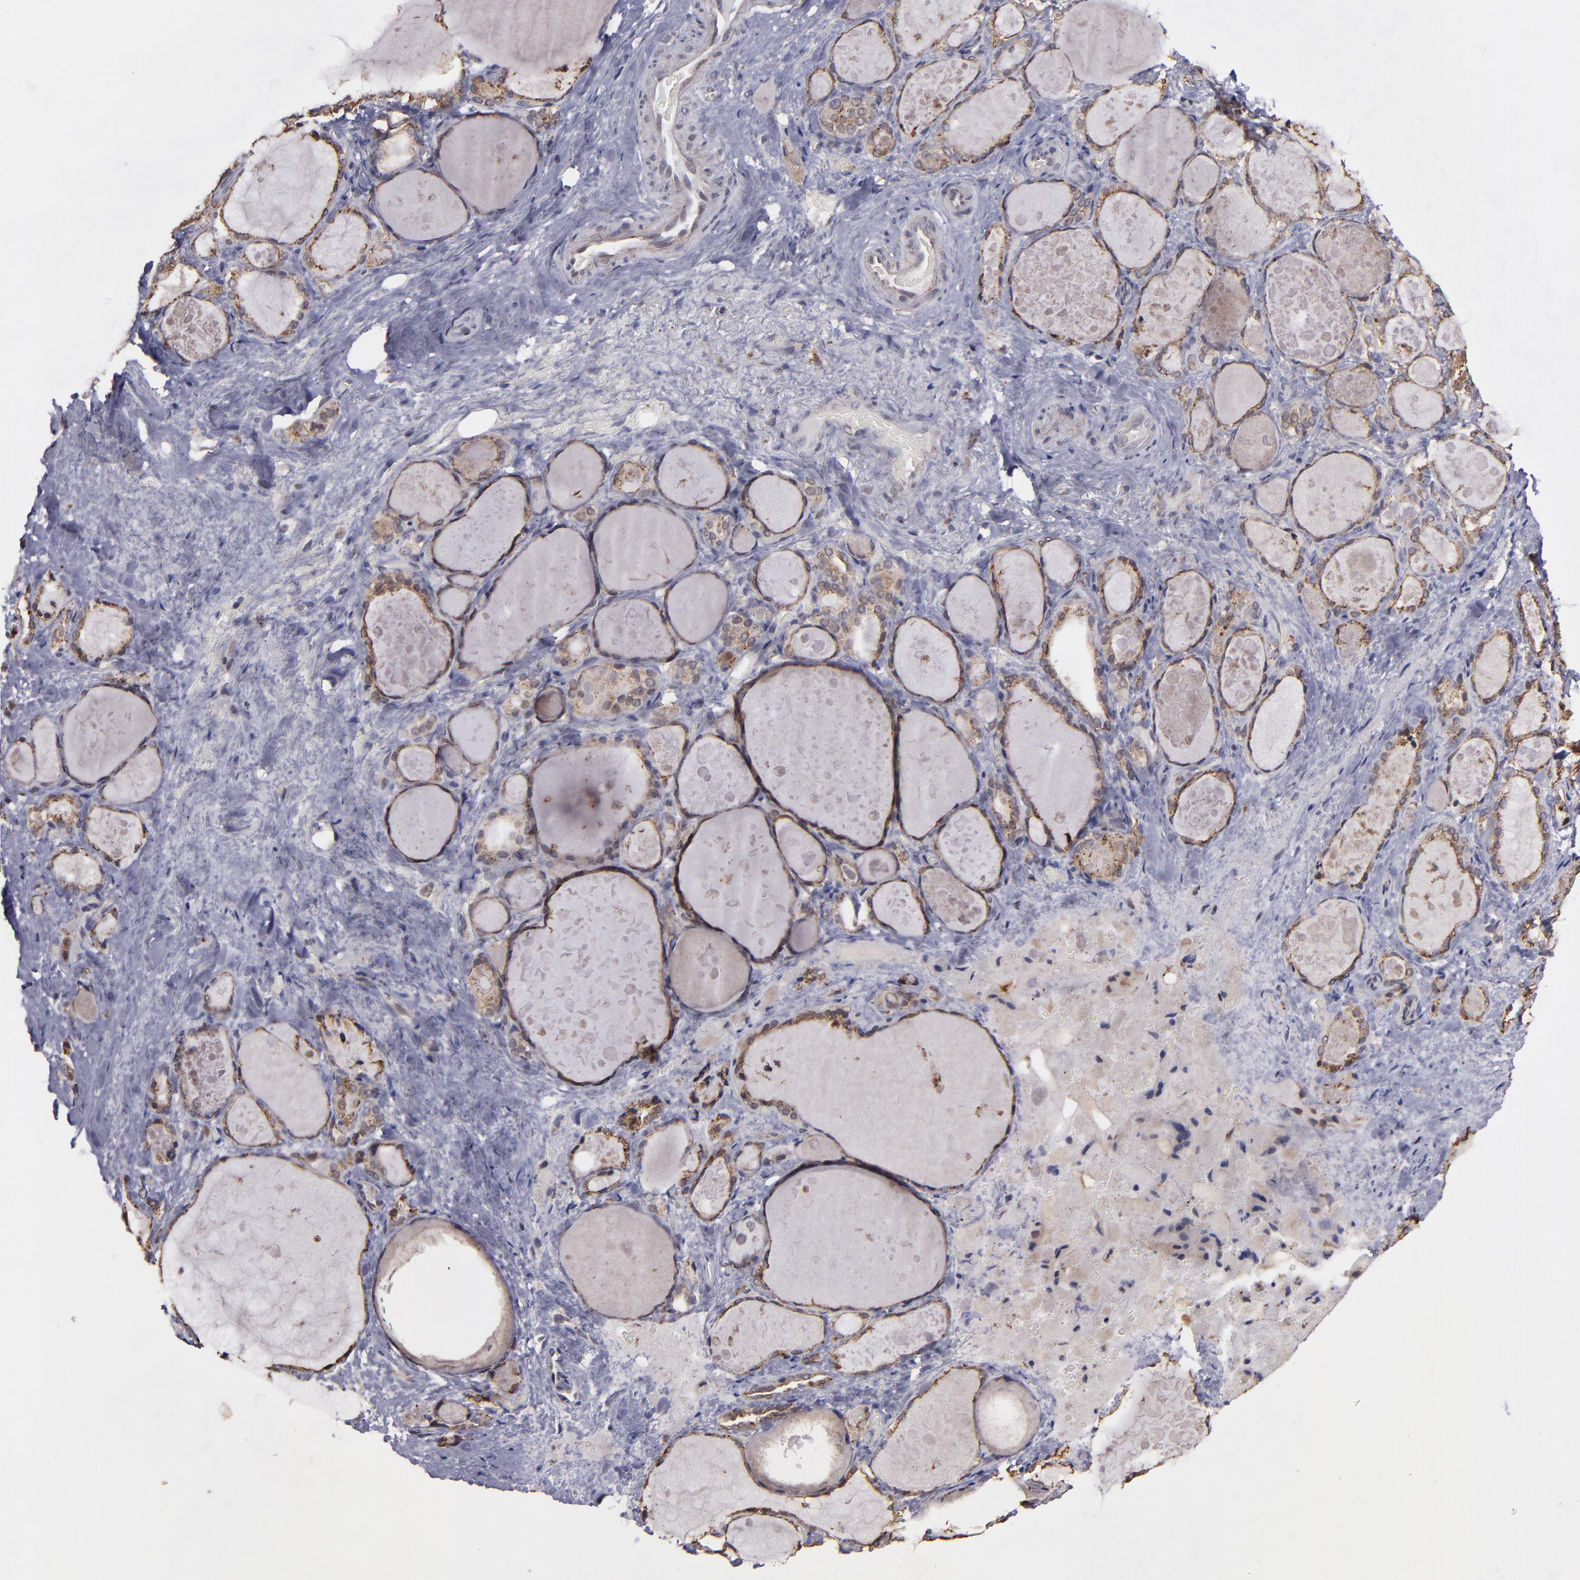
{"staining": {"intensity": "moderate", "quantity": ">75%", "location": "cytoplasmic/membranous"}, "tissue": "thyroid gland", "cell_type": "Glandular cells", "image_type": "normal", "snomed": [{"axis": "morphology", "description": "Normal tissue, NOS"}, {"axis": "topography", "description": "Thyroid gland"}], "caption": "A brown stain highlights moderate cytoplasmic/membranous positivity of a protein in glandular cells of benign thyroid gland. (brown staining indicates protein expression, while blue staining denotes nuclei).", "gene": "SIPA1L1", "patient": {"sex": "female", "age": 75}}